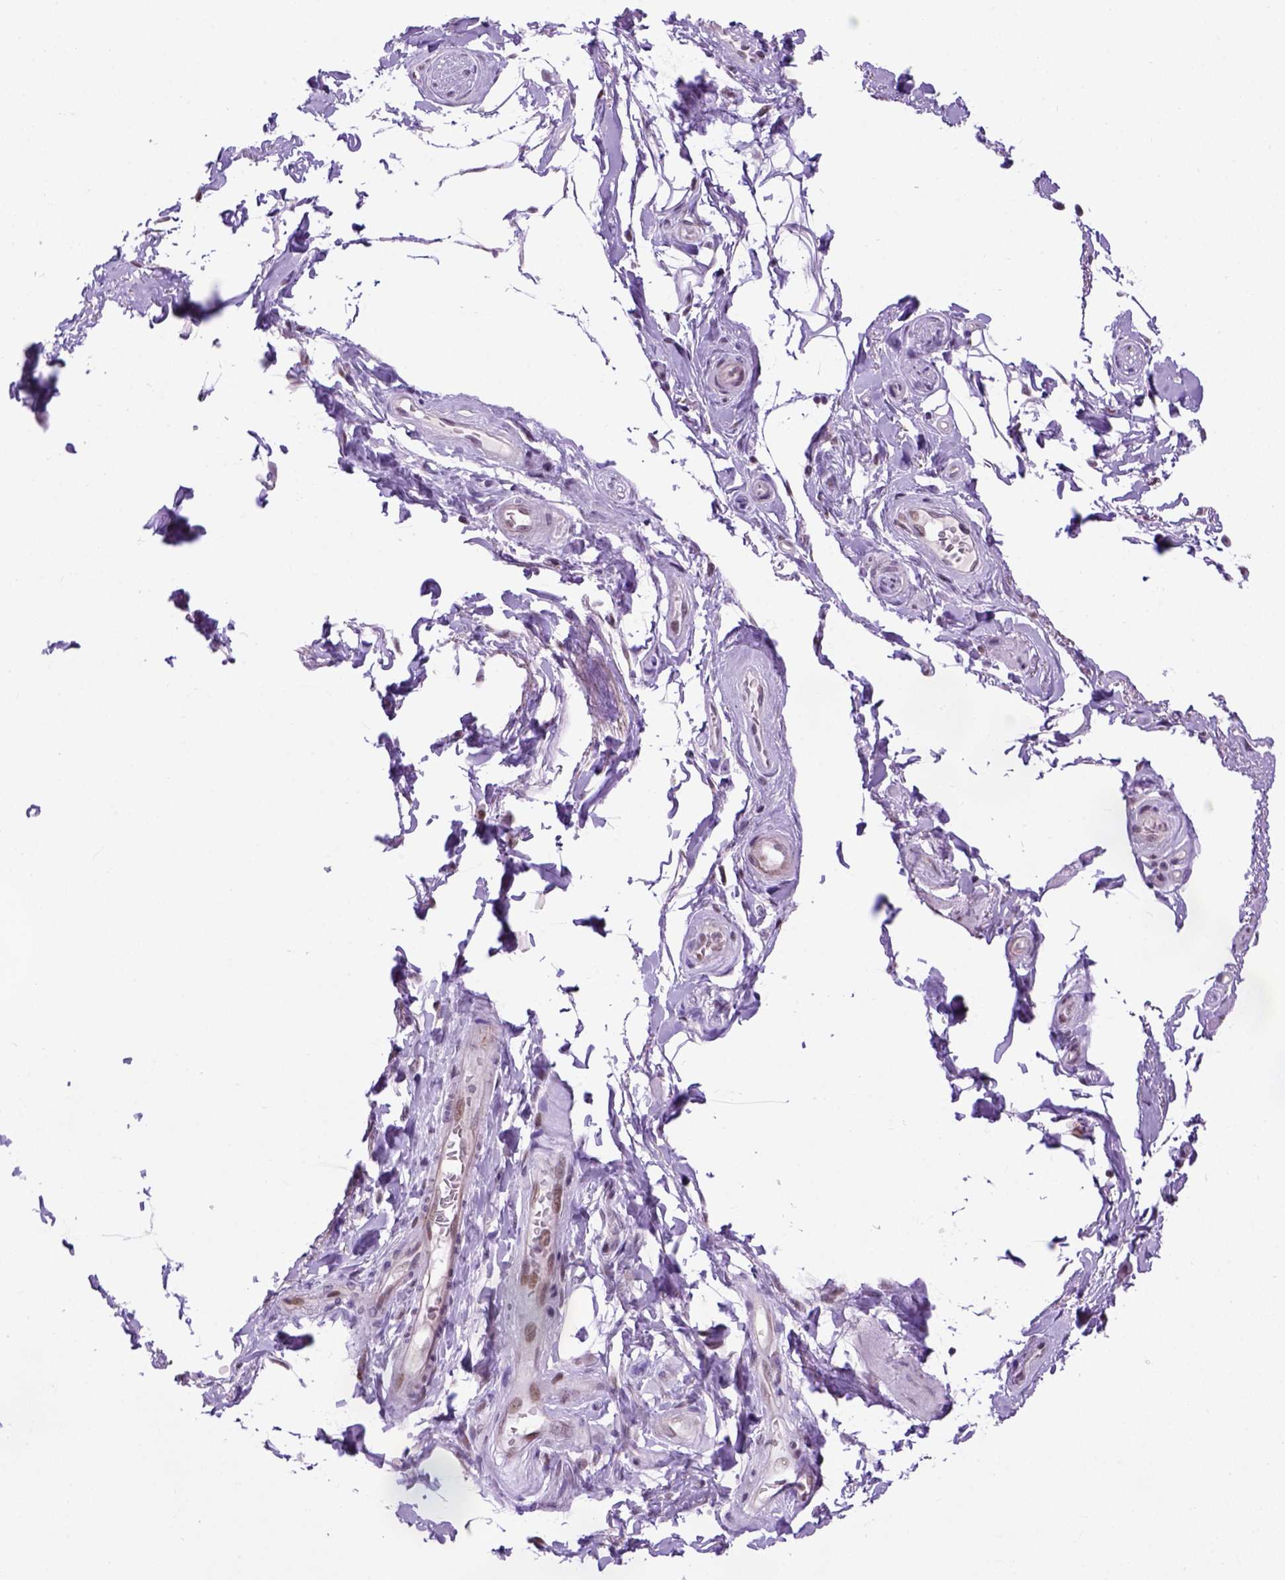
{"staining": {"intensity": "weak", "quantity": "<25%", "location": "nuclear"}, "tissue": "adipose tissue", "cell_type": "Adipocytes", "image_type": "normal", "snomed": [{"axis": "morphology", "description": "Normal tissue, NOS"}, {"axis": "topography", "description": "Anal"}, {"axis": "topography", "description": "Peripheral nerve tissue"}], "caption": "Adipocytes show no significant protein staining in normal adipose tissue.", "gene": "TBPL1", "patient": {"sex": "male", "age": 51}}